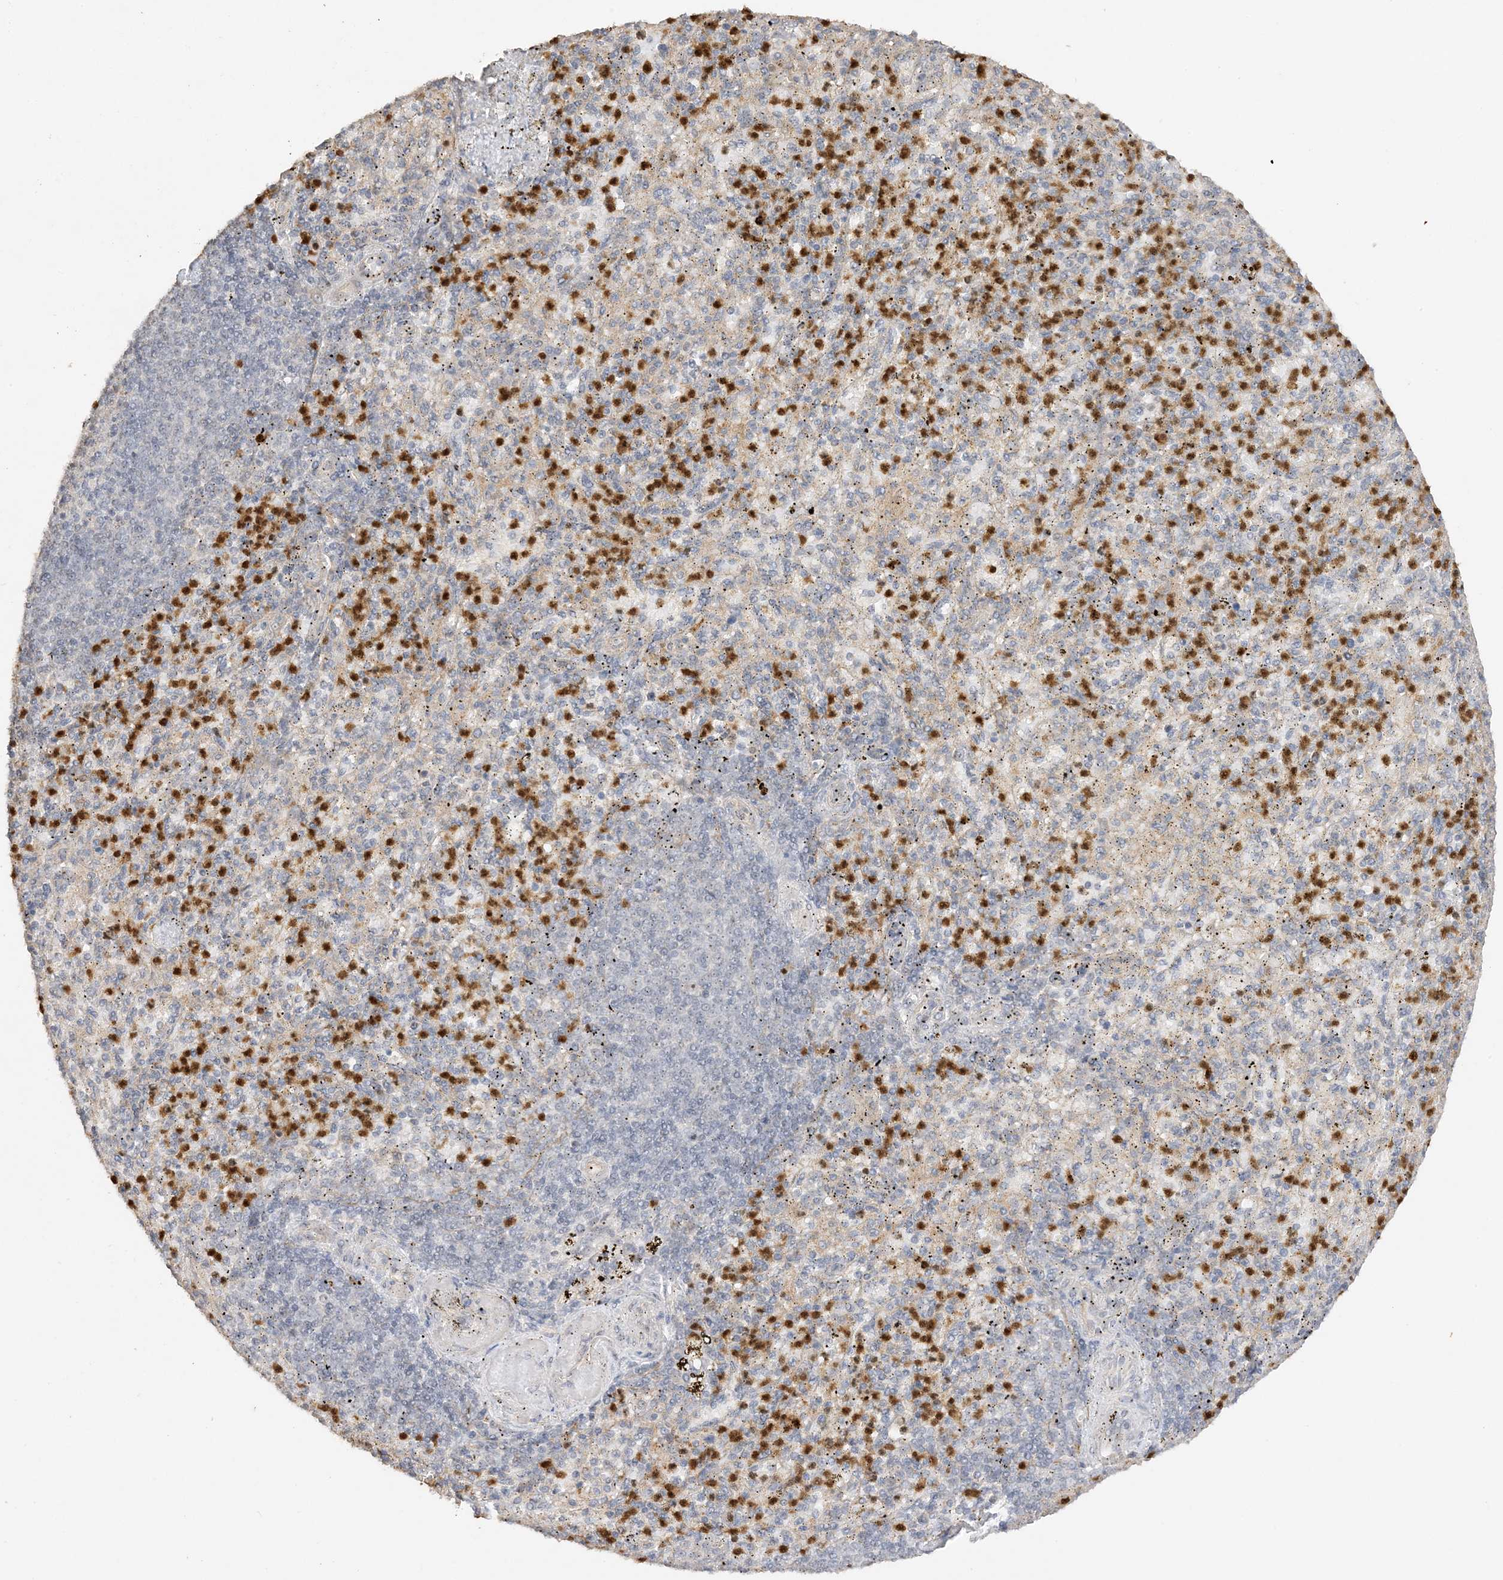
{"staining": {"intensity": "strong", "quantity": "25%-75%", "location": "cytoplasmic/membranous,nuclear"}, "tissue": "spleen", "cell_type": "Cells in red pulp", "image_type": "normal", "snomed": [{"axis": "morphology", "description": "Normal tissue, NOS"}, {"axis": "topography", "description": "Spleen"}], "caption": "Protein expression analysis of benign human spleen reveals strong cytoplasmic/membranous,nuclear expression in about 25%-75% of cells in red pulp. (Brightfield microscopy of DAB IHC at high magnification).", "gene": "DDX18", "patient": {"sex": "female", "age": 74}}